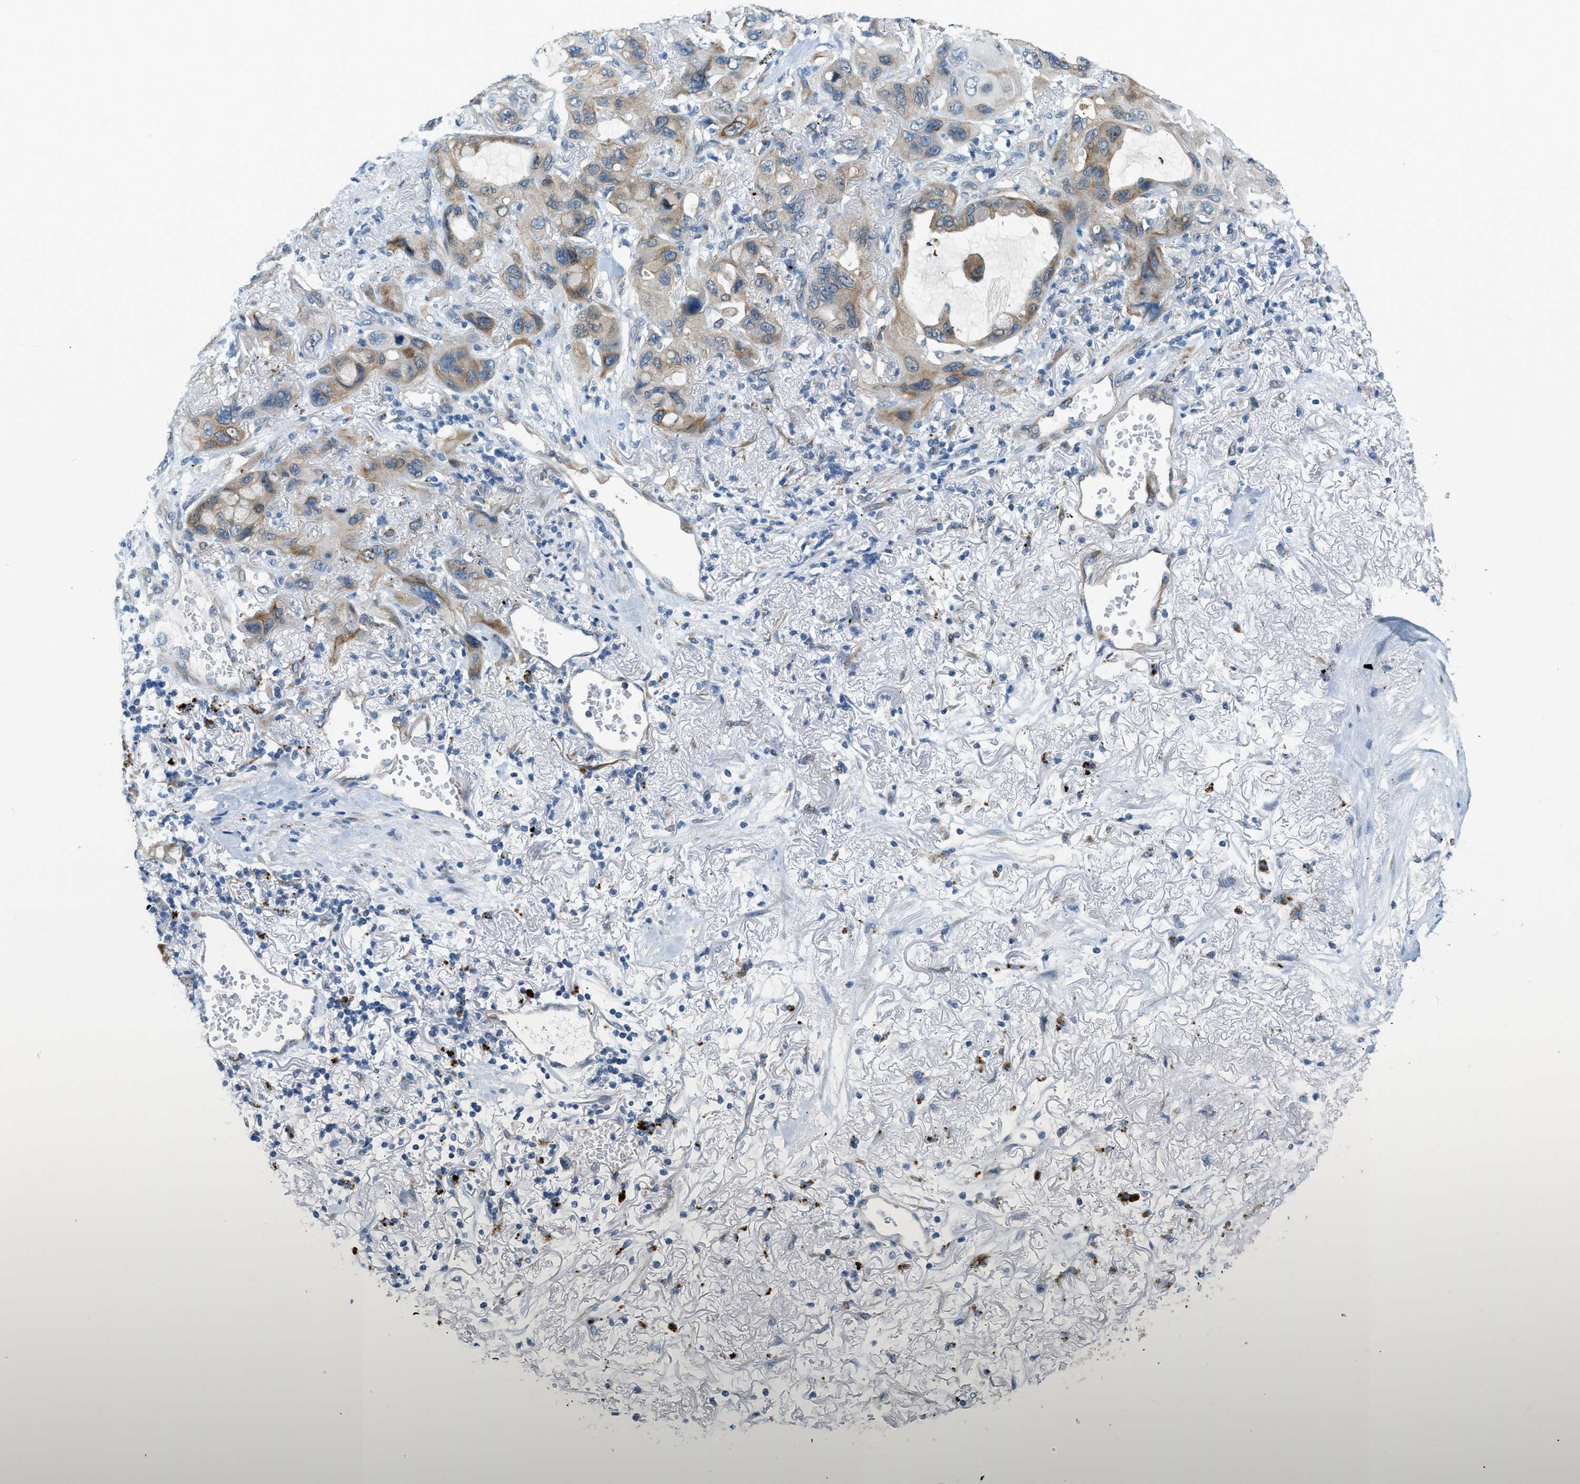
{"staining": {"intensity": "moderate", "quantity": "25%-75%", "location": "cytoplasmic/membranous"}, "tissue": "lung cancer", "cell_type": "Tumor cells", "image_type": "cancer", "snomed": [{"axis": "morphology", "description": "Squamous cell carcinoma, NOS"}, {"axis": "topography", "description": "Lung"}], "caption": "Immunohistochemistry of squamous cell carcinoma (lung) shows medium levels of moderate cytoplasmic/membranous staining in about 25%-75% of tumor cells.", "gene": "NME8", "patient": {"sex": "female", "age": 73}}